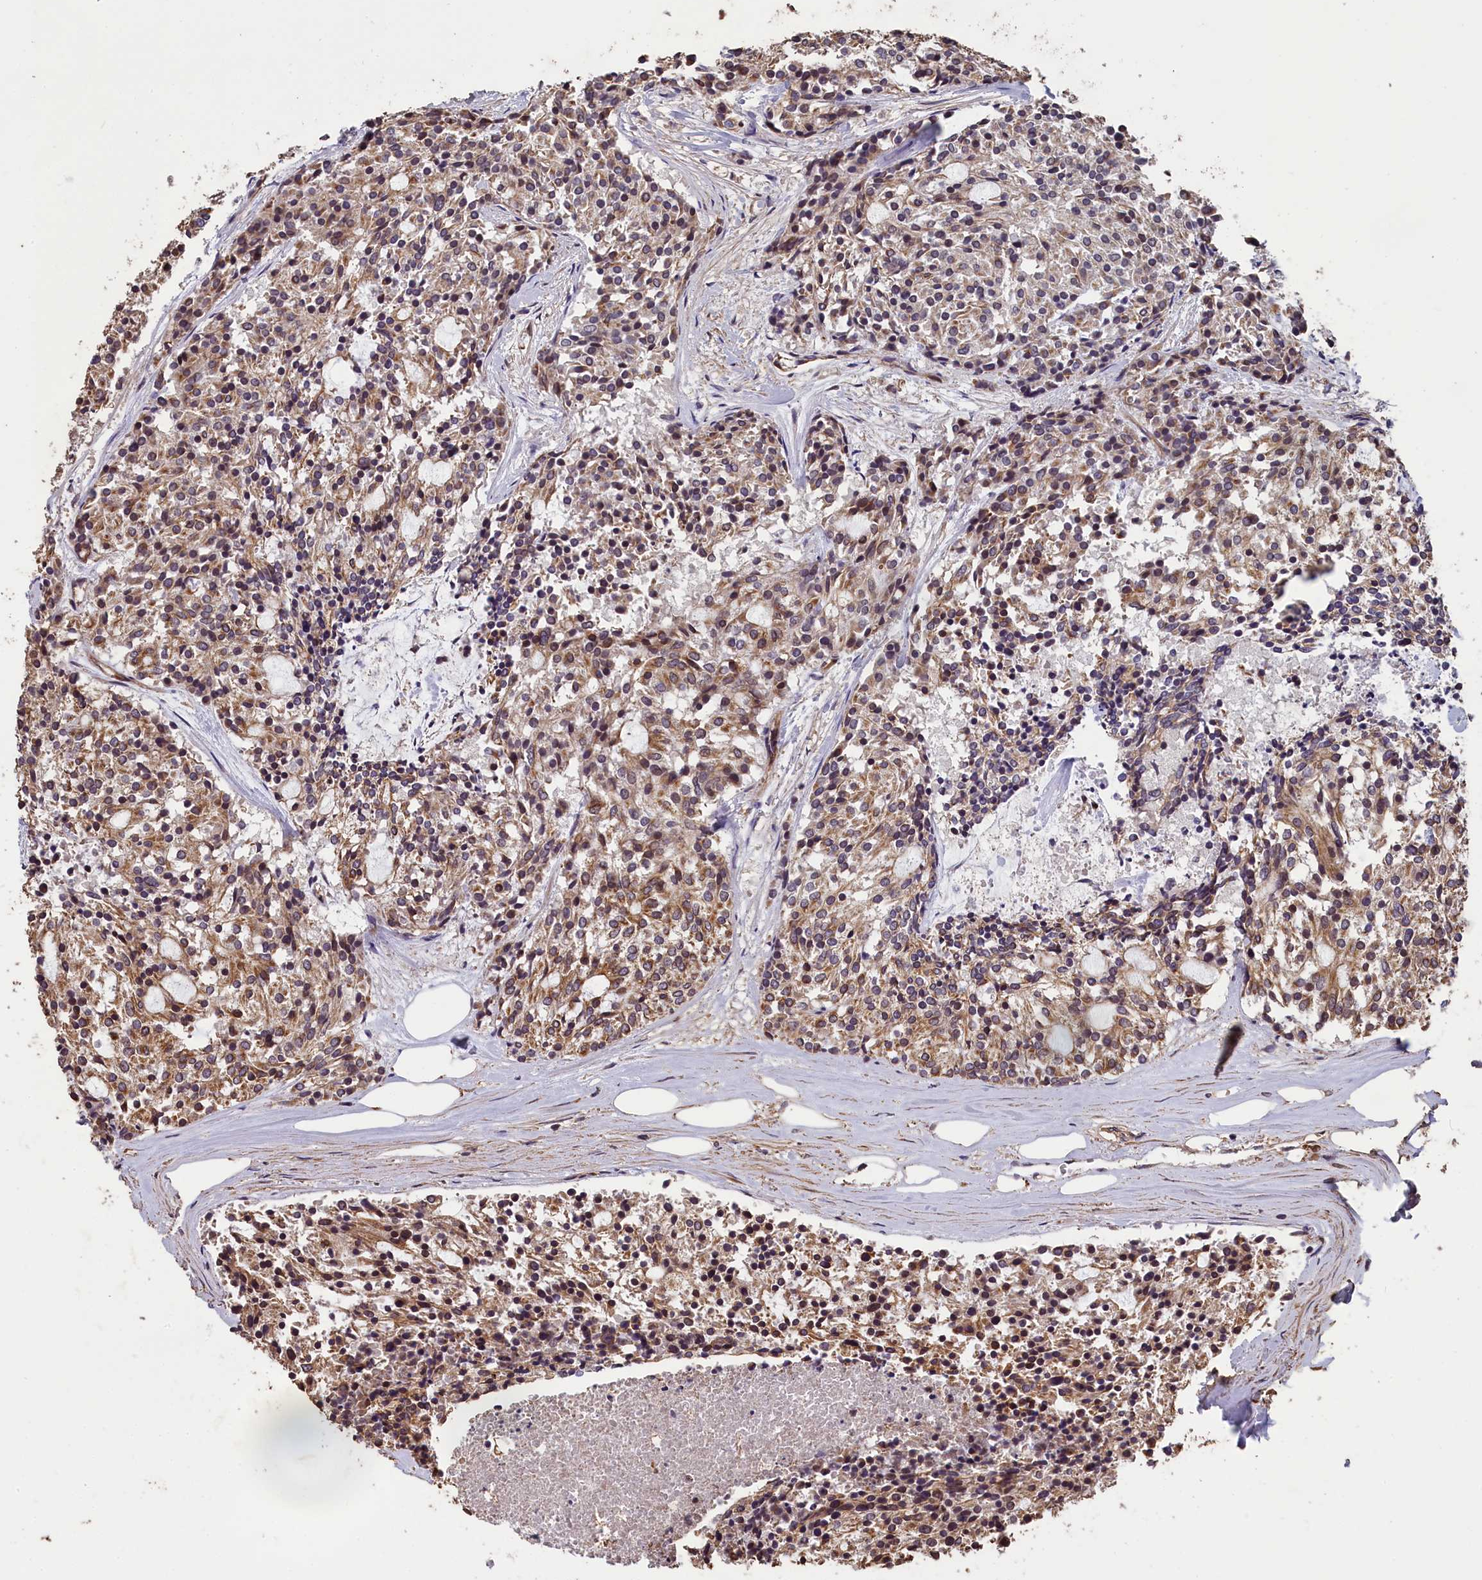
{"staining": {"intensity": "moderate", "quantity": ">75%", "location": "cytoplasmic/membranous"}, "tissue": "carcinoid", "cell_type": "Tumor cells", "image_type": "cancer", "snomed": [{"axis": "morphology", "description": "Carcinoid, malignant, NOS"}, {"axis": "topography", "description": "Pancreas"}], "caption": "Human malignant carcinoid stained with a brown dye demonstrates moderate cytoplasmic/membranous positive positivity in about >75% of tumor cells.", "gene": "CHD9", "patient": {"sex": "female", "age": 54}}